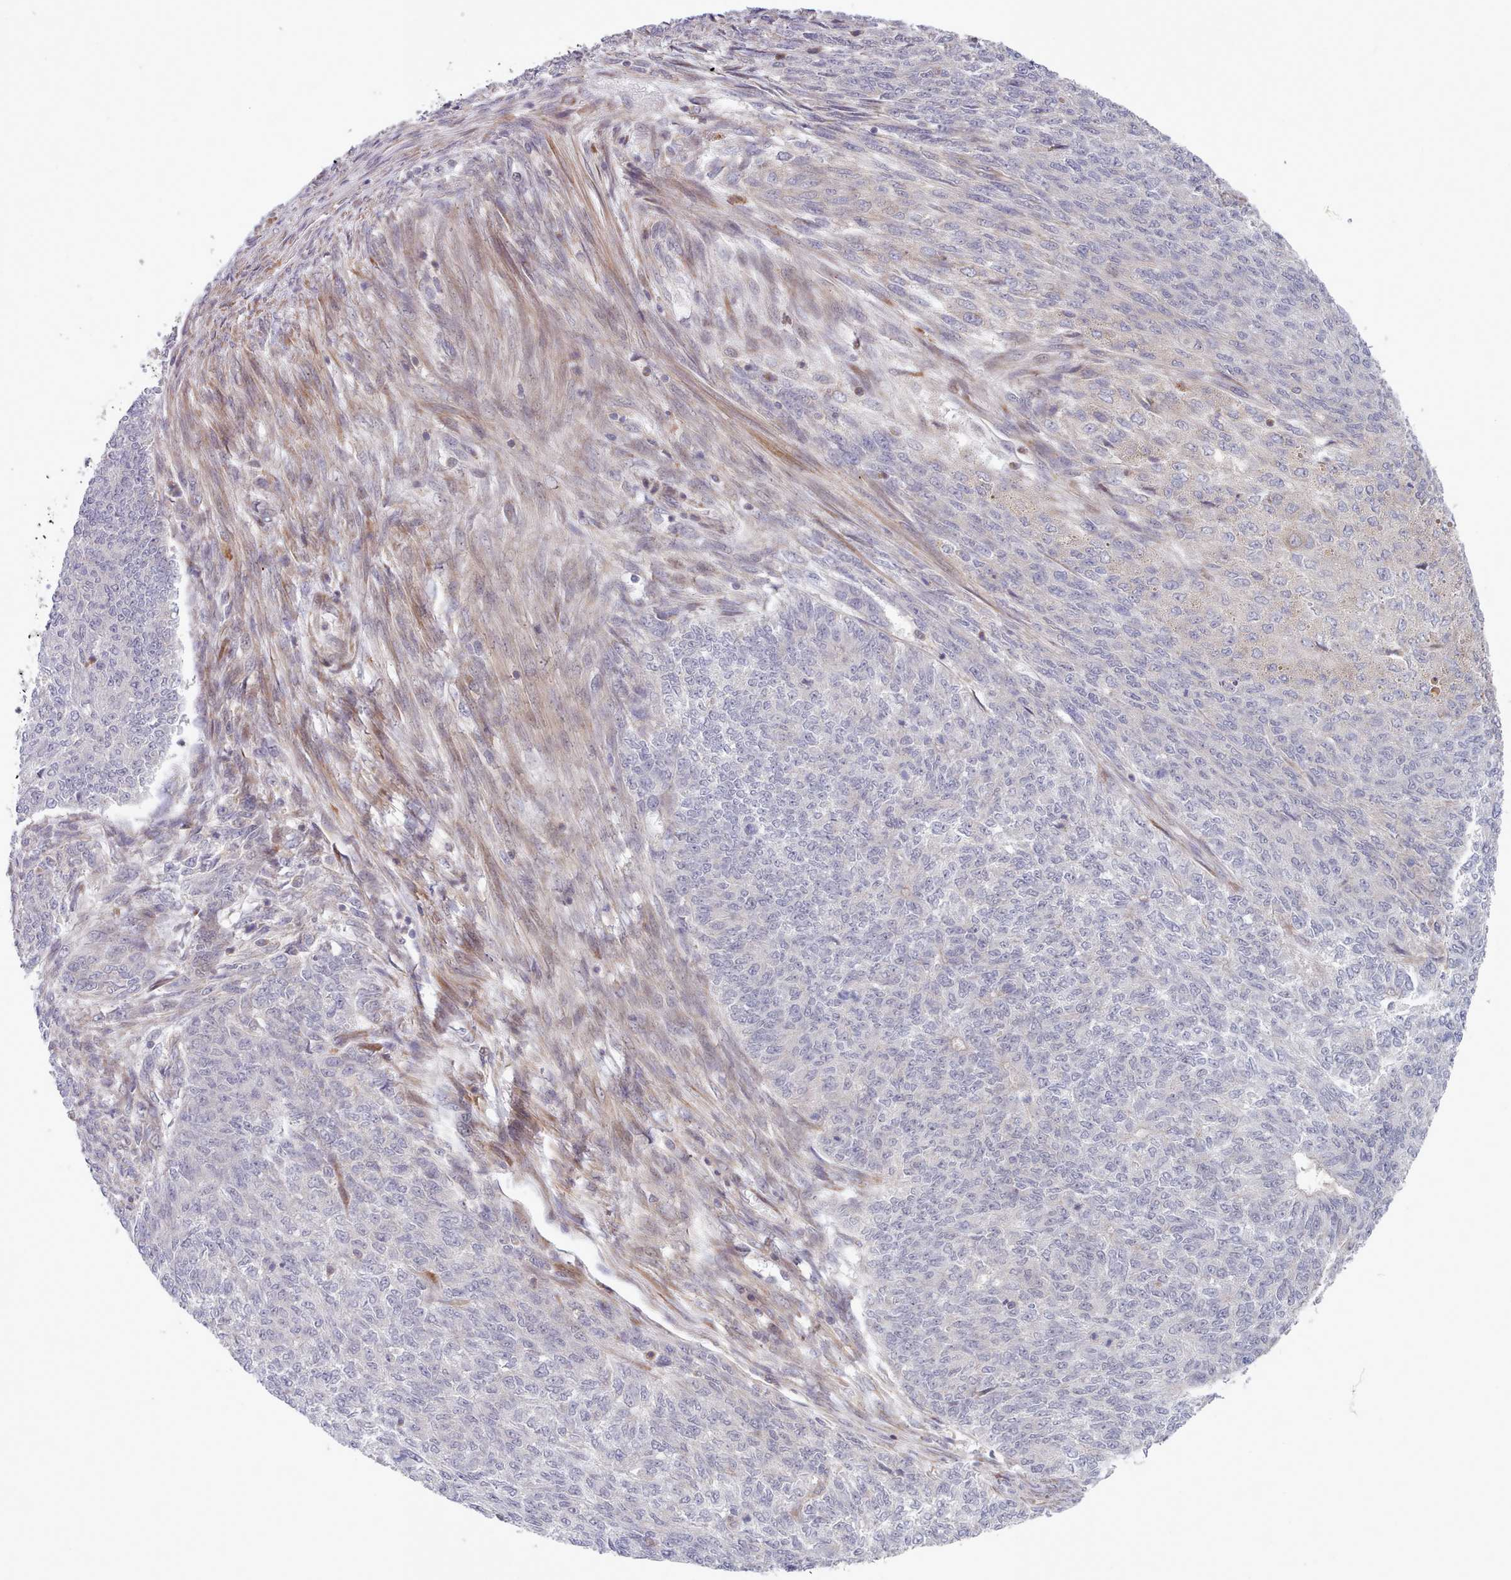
{"staining": {"intensity": "negative", "quantity": "none", "location": "none"}, "tissue": "endometrial cancer", "cell_type": "Tumor cells", "image_type": "cancer", "snomed": [{"axis": "morphology", "description": "Adenocarcinoma, NOS"}, {"axis": "topography", "description": "Endometrium"}], "caption": "The micrograph exhibits no staining of tumor cells in adenocarcinoma (endometrial).", "gene": "TRIM26", "patient": {"sex": "female", "age": 32}}